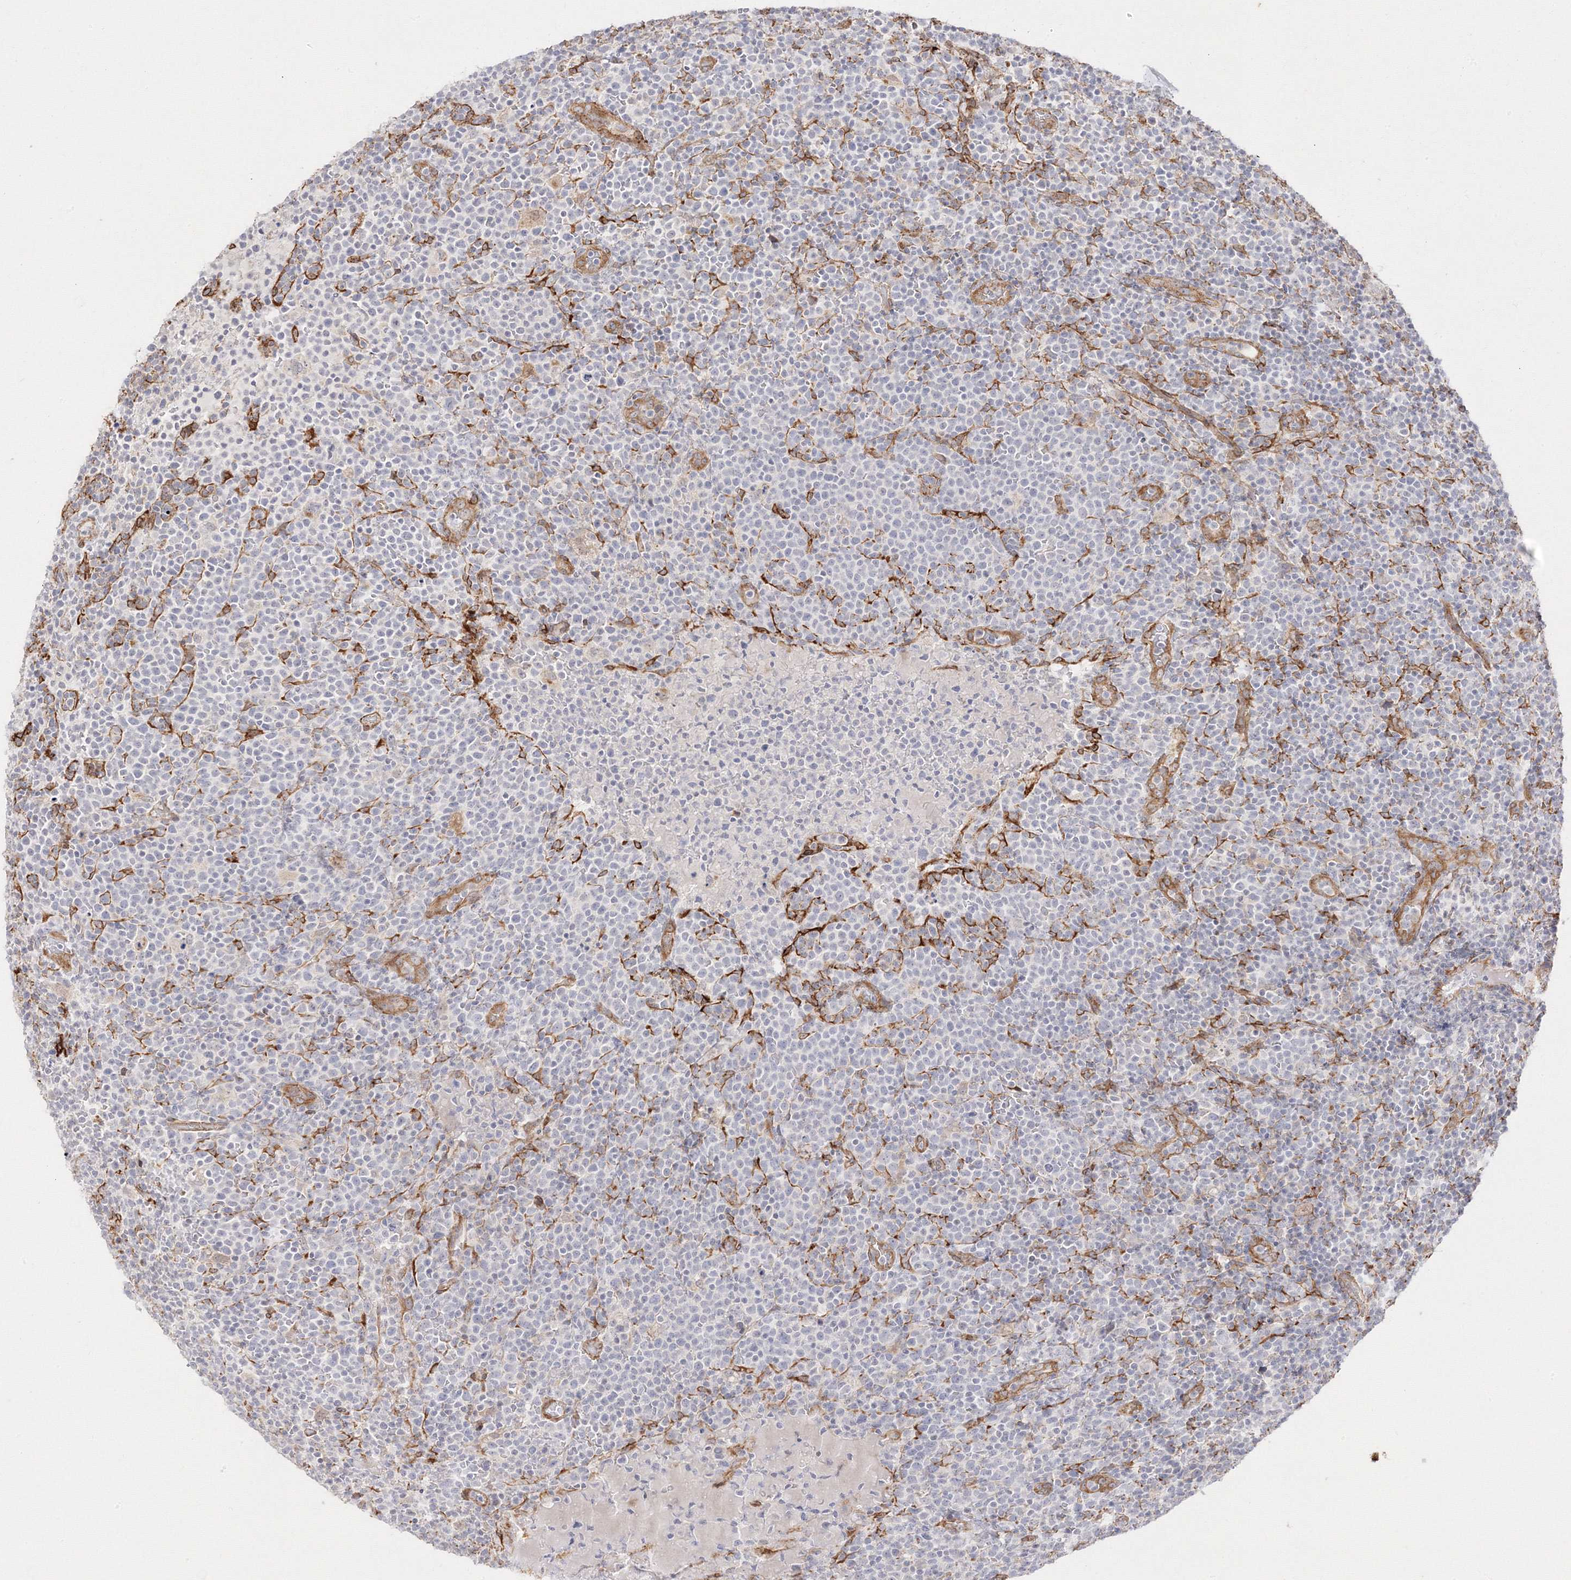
{"staining": {"intensity": "negative", "quantity": "none", "location": "none"}, "tissue": "lymphoma", "cell_type": "Tumor cells", "image_type": "cancer", "snomed": [{"axis": "morphology", "description": "Malignant lymphoma, non-Hodgkin's type, High grade"}, {"axis": "topography", "description": "Lymph node"}], "caption": "High-grade malignant lymphoma, non-Hodgkin's type was stained to show a protein in brown. There is no significant expression in tumor cells.", "gene": "C2CD2", "patient": {"sex": "male", "age": 61}}